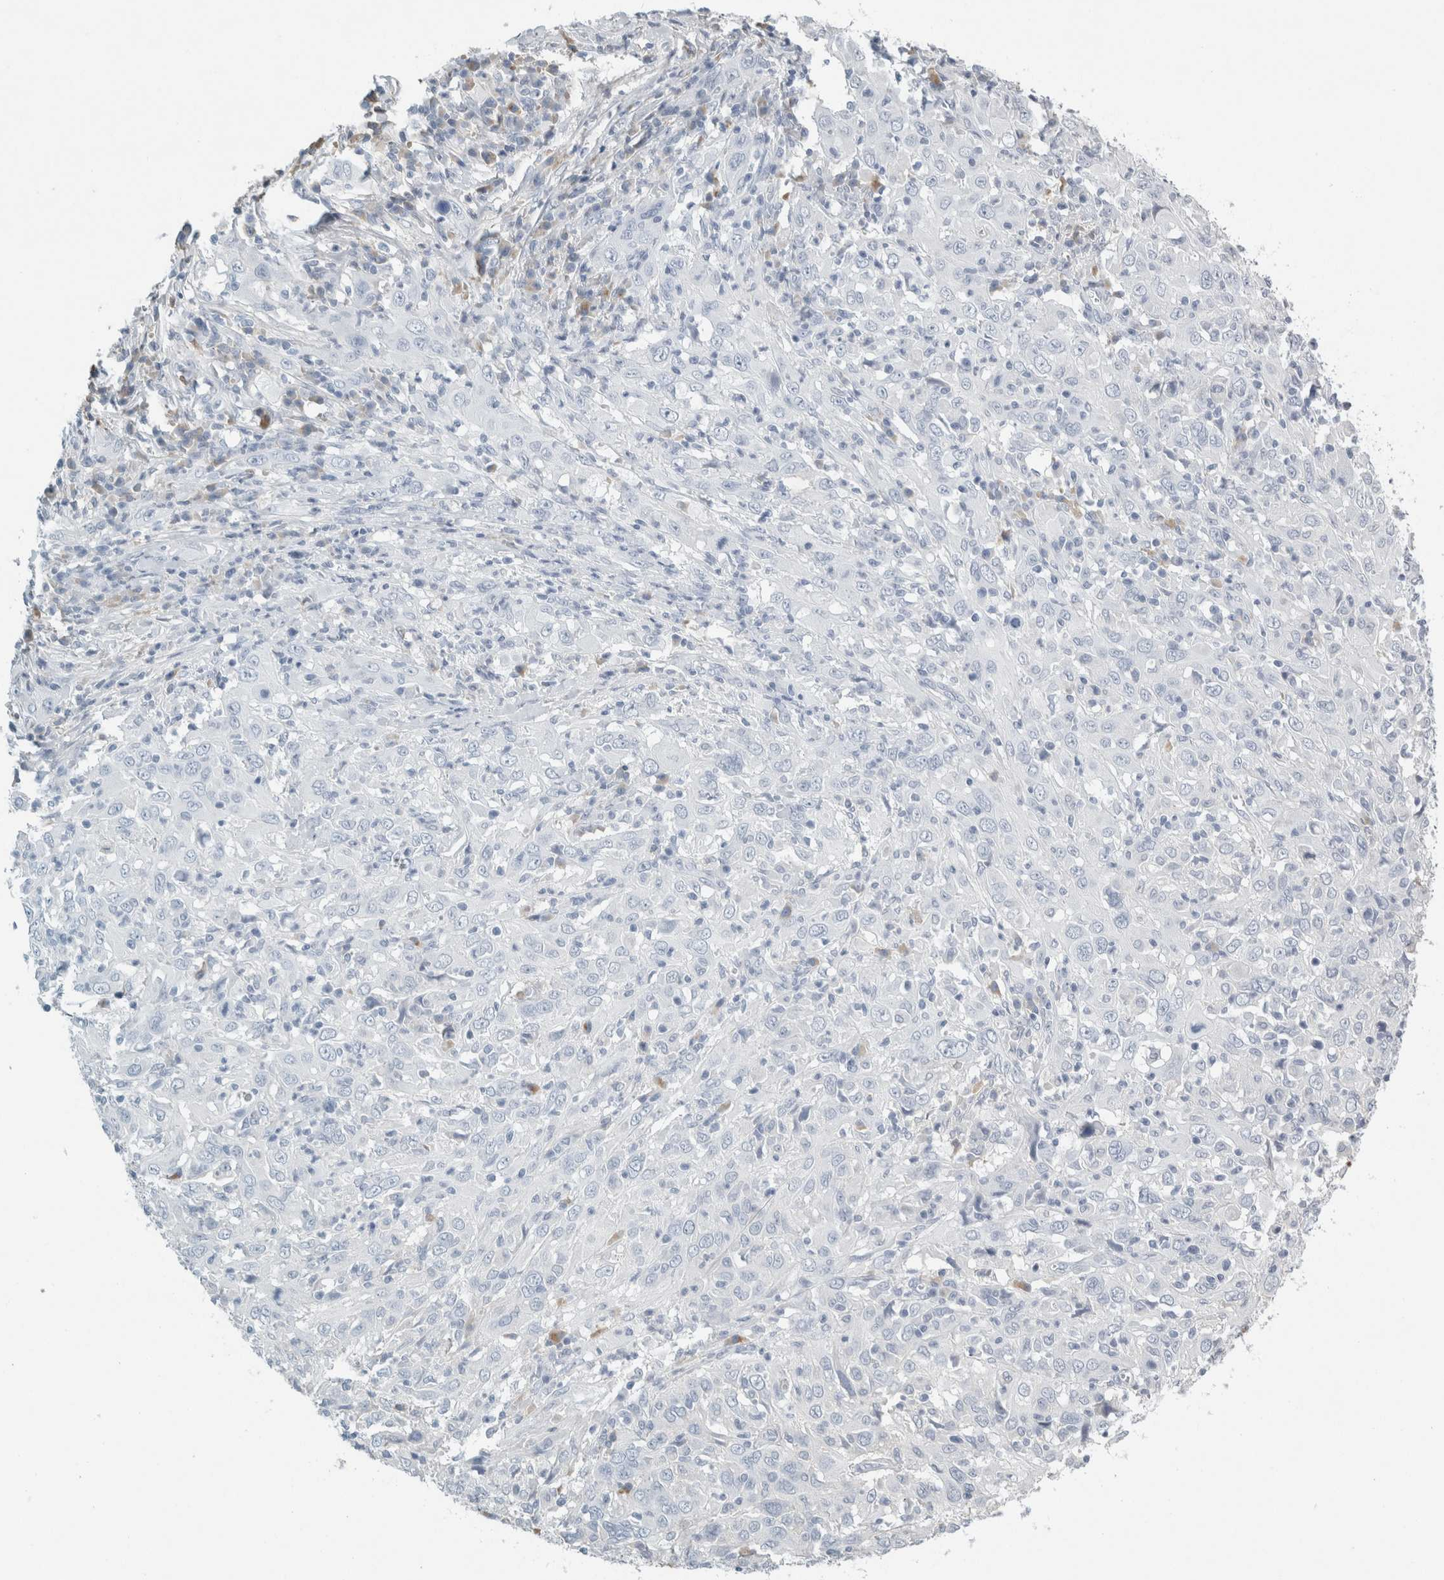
{"staining": {"intensity": "negative", "quantity": "none", "location": "none"}, "tissue": "cervical cancer", "cell_type": "Tumor cells", "image_type": "cancer", "snomed": [{"axis": "morphology", "description": "Squamous cell carcinoma, NOS"}, {"axis": "topography", "description": "Cervix"}], "caption": "There is no significant expression in tumor cells of cervical squamous cell carcinoma.", "gene": "TSPAN8", "patient": {"sex": "female", "age": 46}}